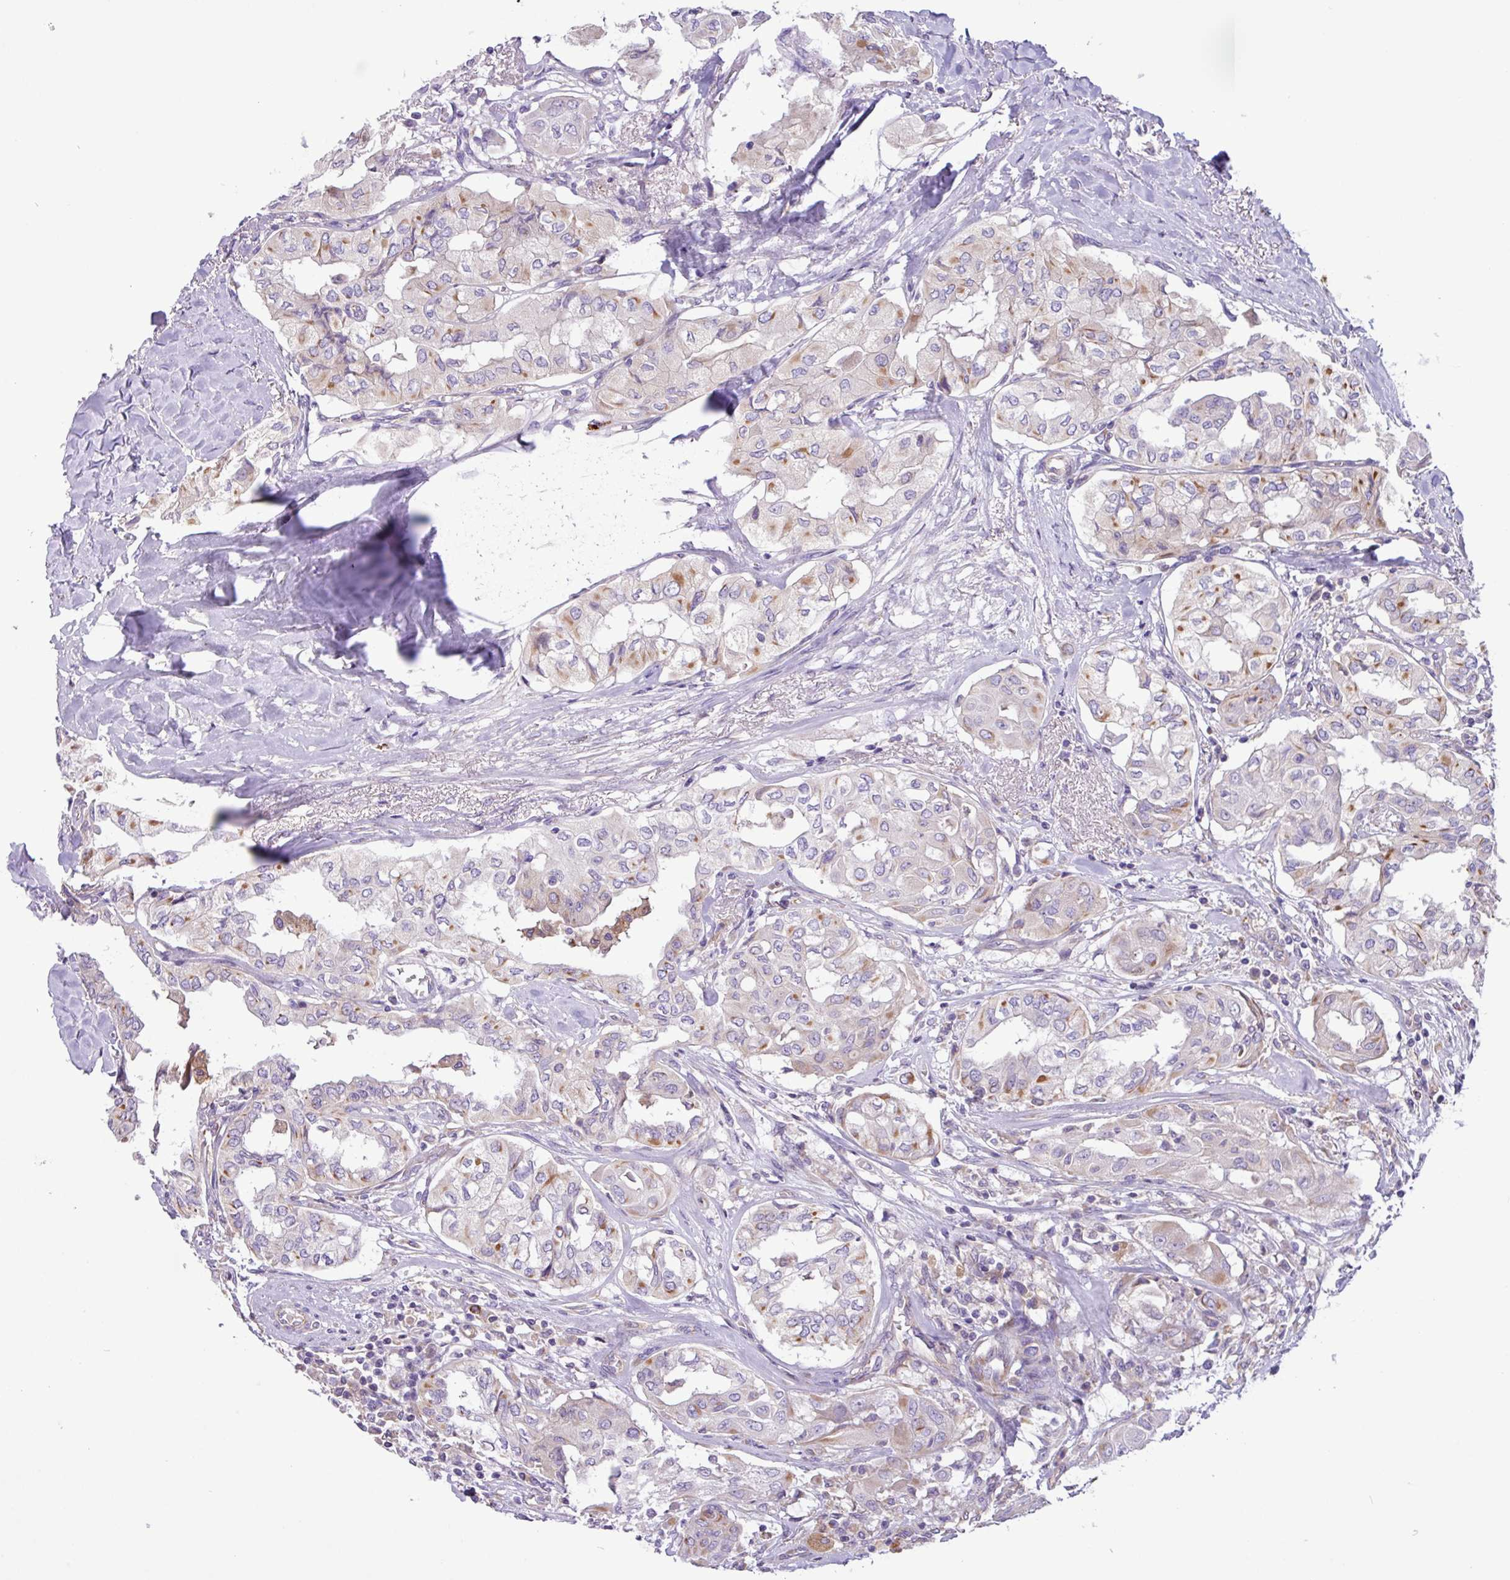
{"staining": {"intensity": "moderate", "quantity": "<25%", "location": "cytoplasmic/membranous"}, "tissue": "thyroid cancer", "cell_type": "Tumor cells", "image_type": "cancer", "snomed": [{"axis": "morphology", "description": "Papillary adenocarcinoma, NOS"}, {"axis": "topography", "description": "Thyroid gland"}], "caption": "Immunohistochemical staining of human papillary adenocarcinoma (thyroid) demonstrates moderate cytoplasmic/membranous protein staining in approximately <25% of tumor cells. Immunohistochemistry stains the protein in brown and the nuclei are stained blue.", "gene": "MRM2", "patient": {"sex": "female", "age": 59}}